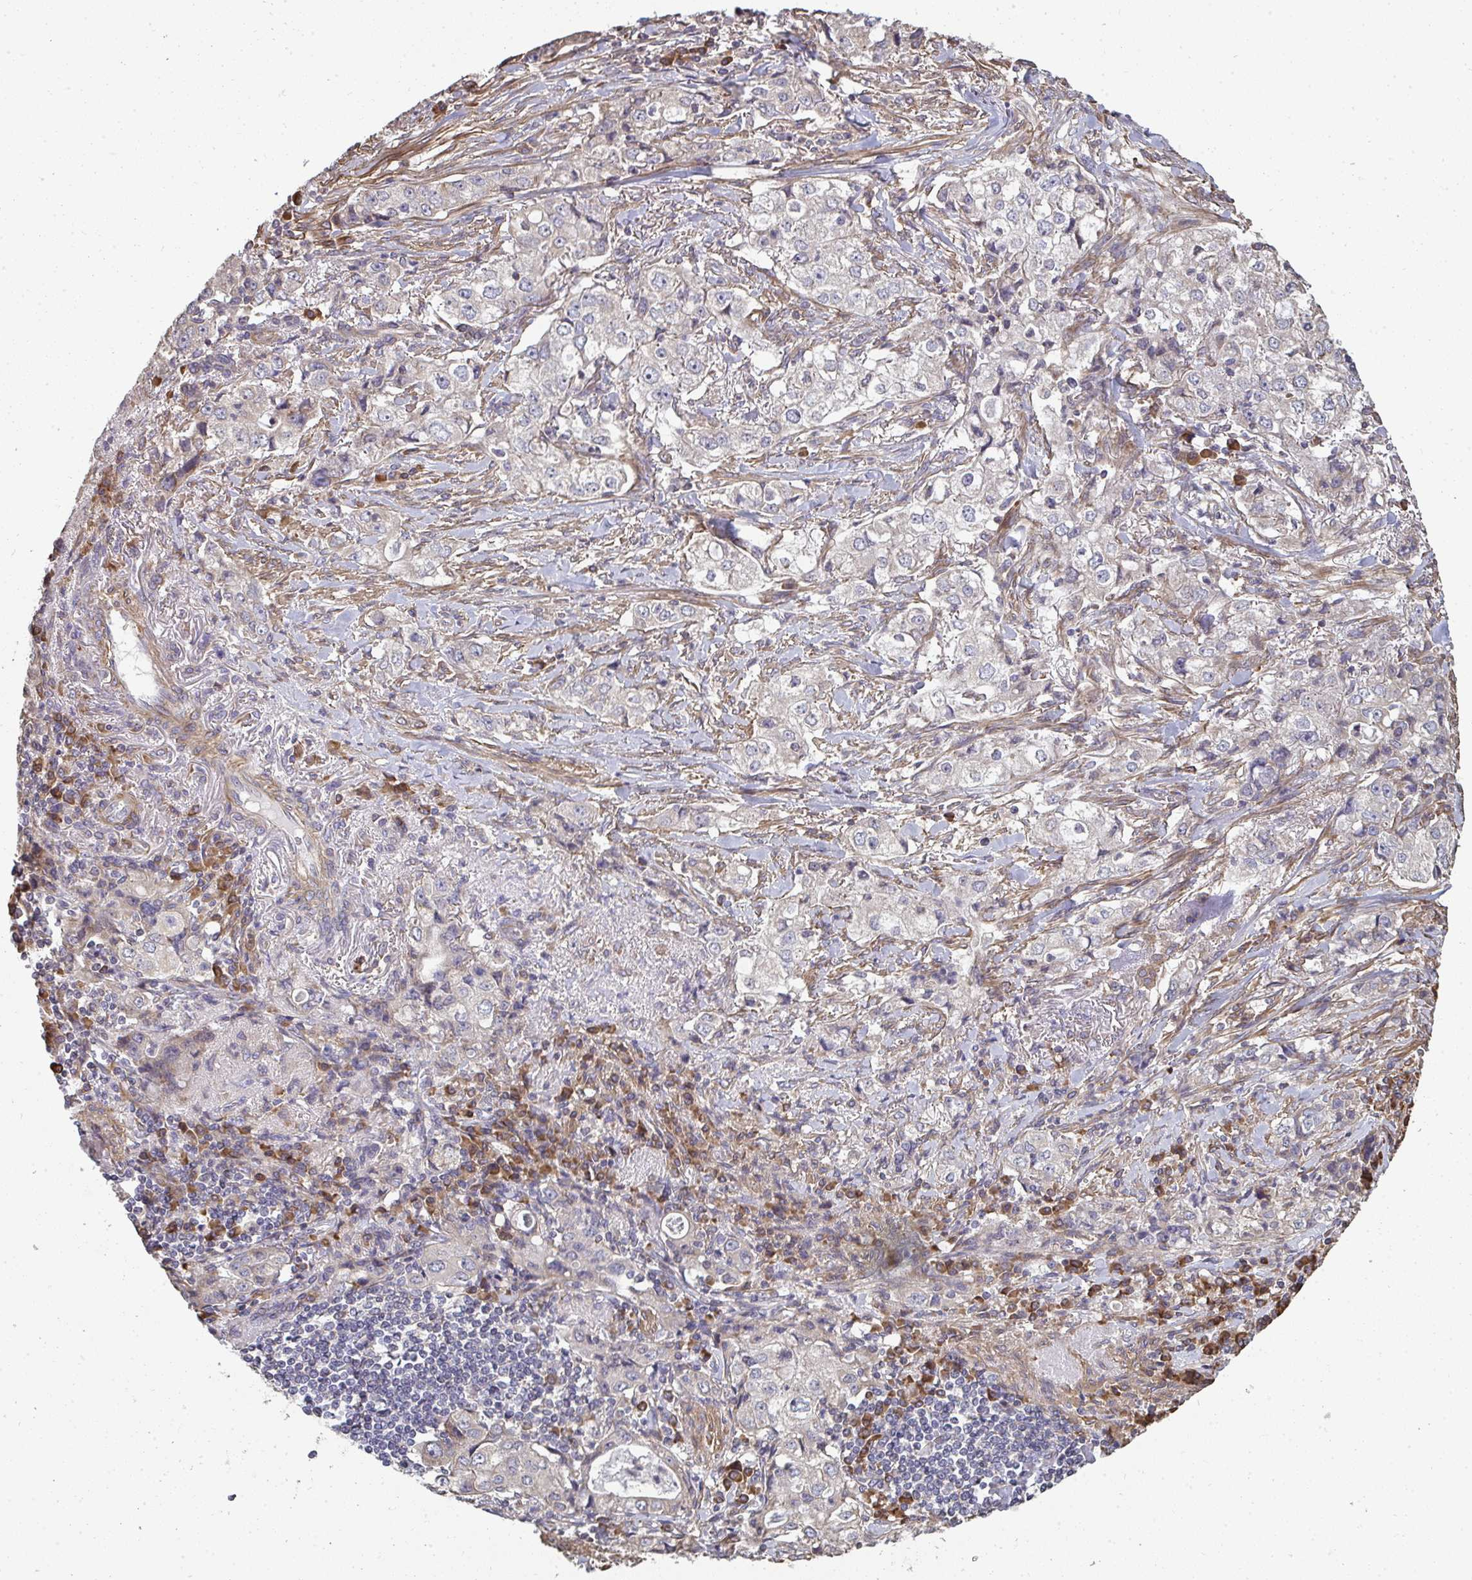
{"staining": {"intensity": "weak", "quantity": "<25%", "location": "cytoplasmic/membranous"}, "tissue": "stomach cancer", "cell_type": "Tumor cells", "image_type": "cancer", "snomed": [{"axis": "morphology", "description": "Adenocarcinoma, NOS"}, {"axis": "topography", "description": "Stomach, upper"}], "caption": "Photomicrograph shows no protein expression in tumor cells of stomach adenocarcinoma tissue. Nuclei are stained in blue.", "gene": "ZFYVE28", "patient": {"sex": "male", "age": 75}}